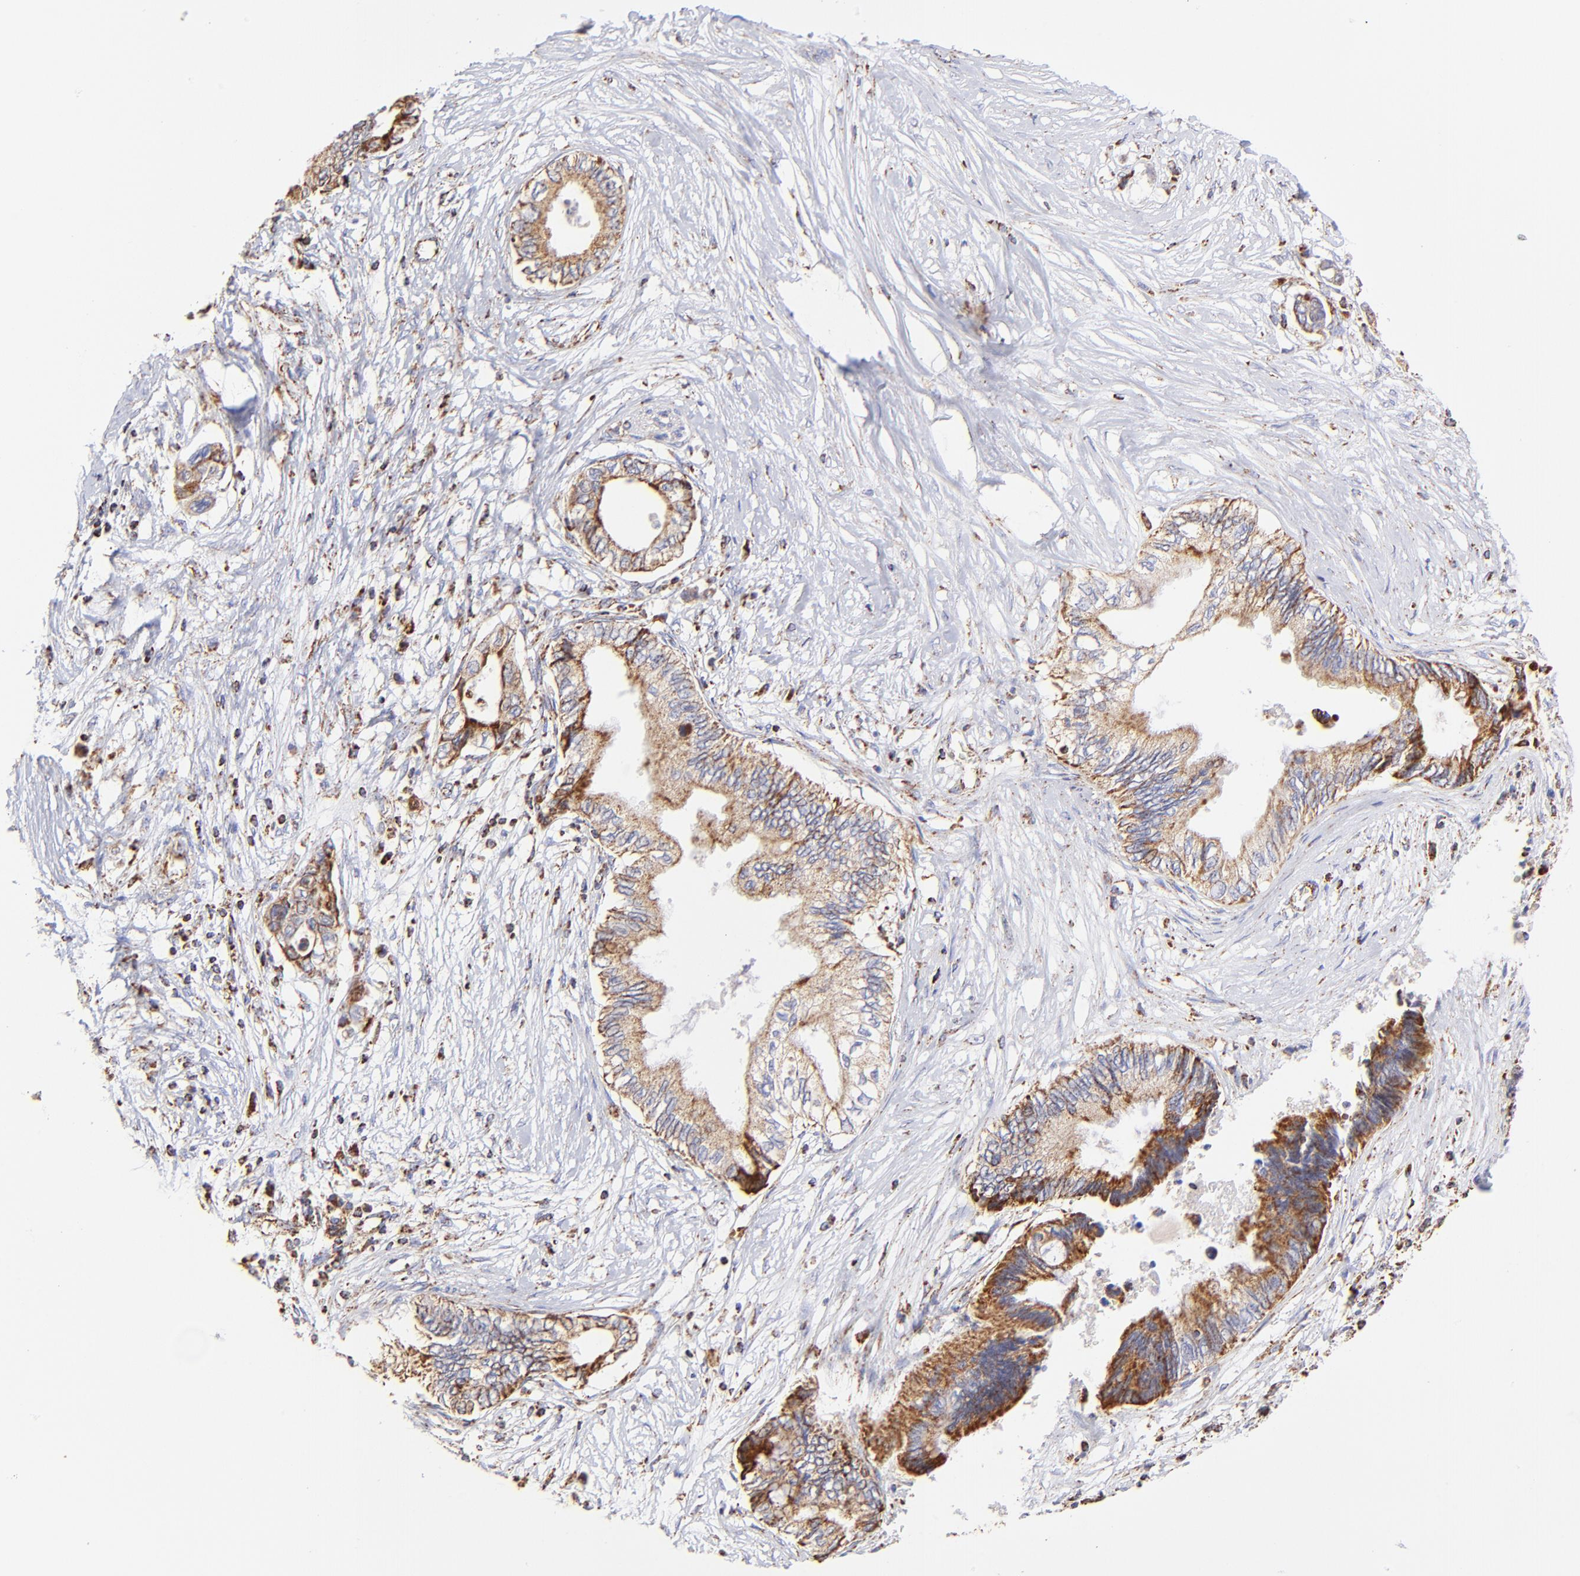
{"staining": {"intensity": "moderate", "quantity": ">75%", "location": "cytoplasmic/membranous"}, "tissue": "pancreatic cancer", "cell_type": "Tumor cells", "image_type": "cancer", "snomed": [{"axis": "morphology", "description": "Adenocarcinoma, NOS"}, {"axis": "topography", "description": "Pancreas"}], "caption": "The photomicrograph demonstrates a brown stain indicating the presence of a protein in the cytoplasmic/membranous of tumor cells in pancreatic cancer (adenocarcinoma). Nuclei are stained in blue.", "gene": "ECH1", "patient": {"sex": "female", "age": 66}}